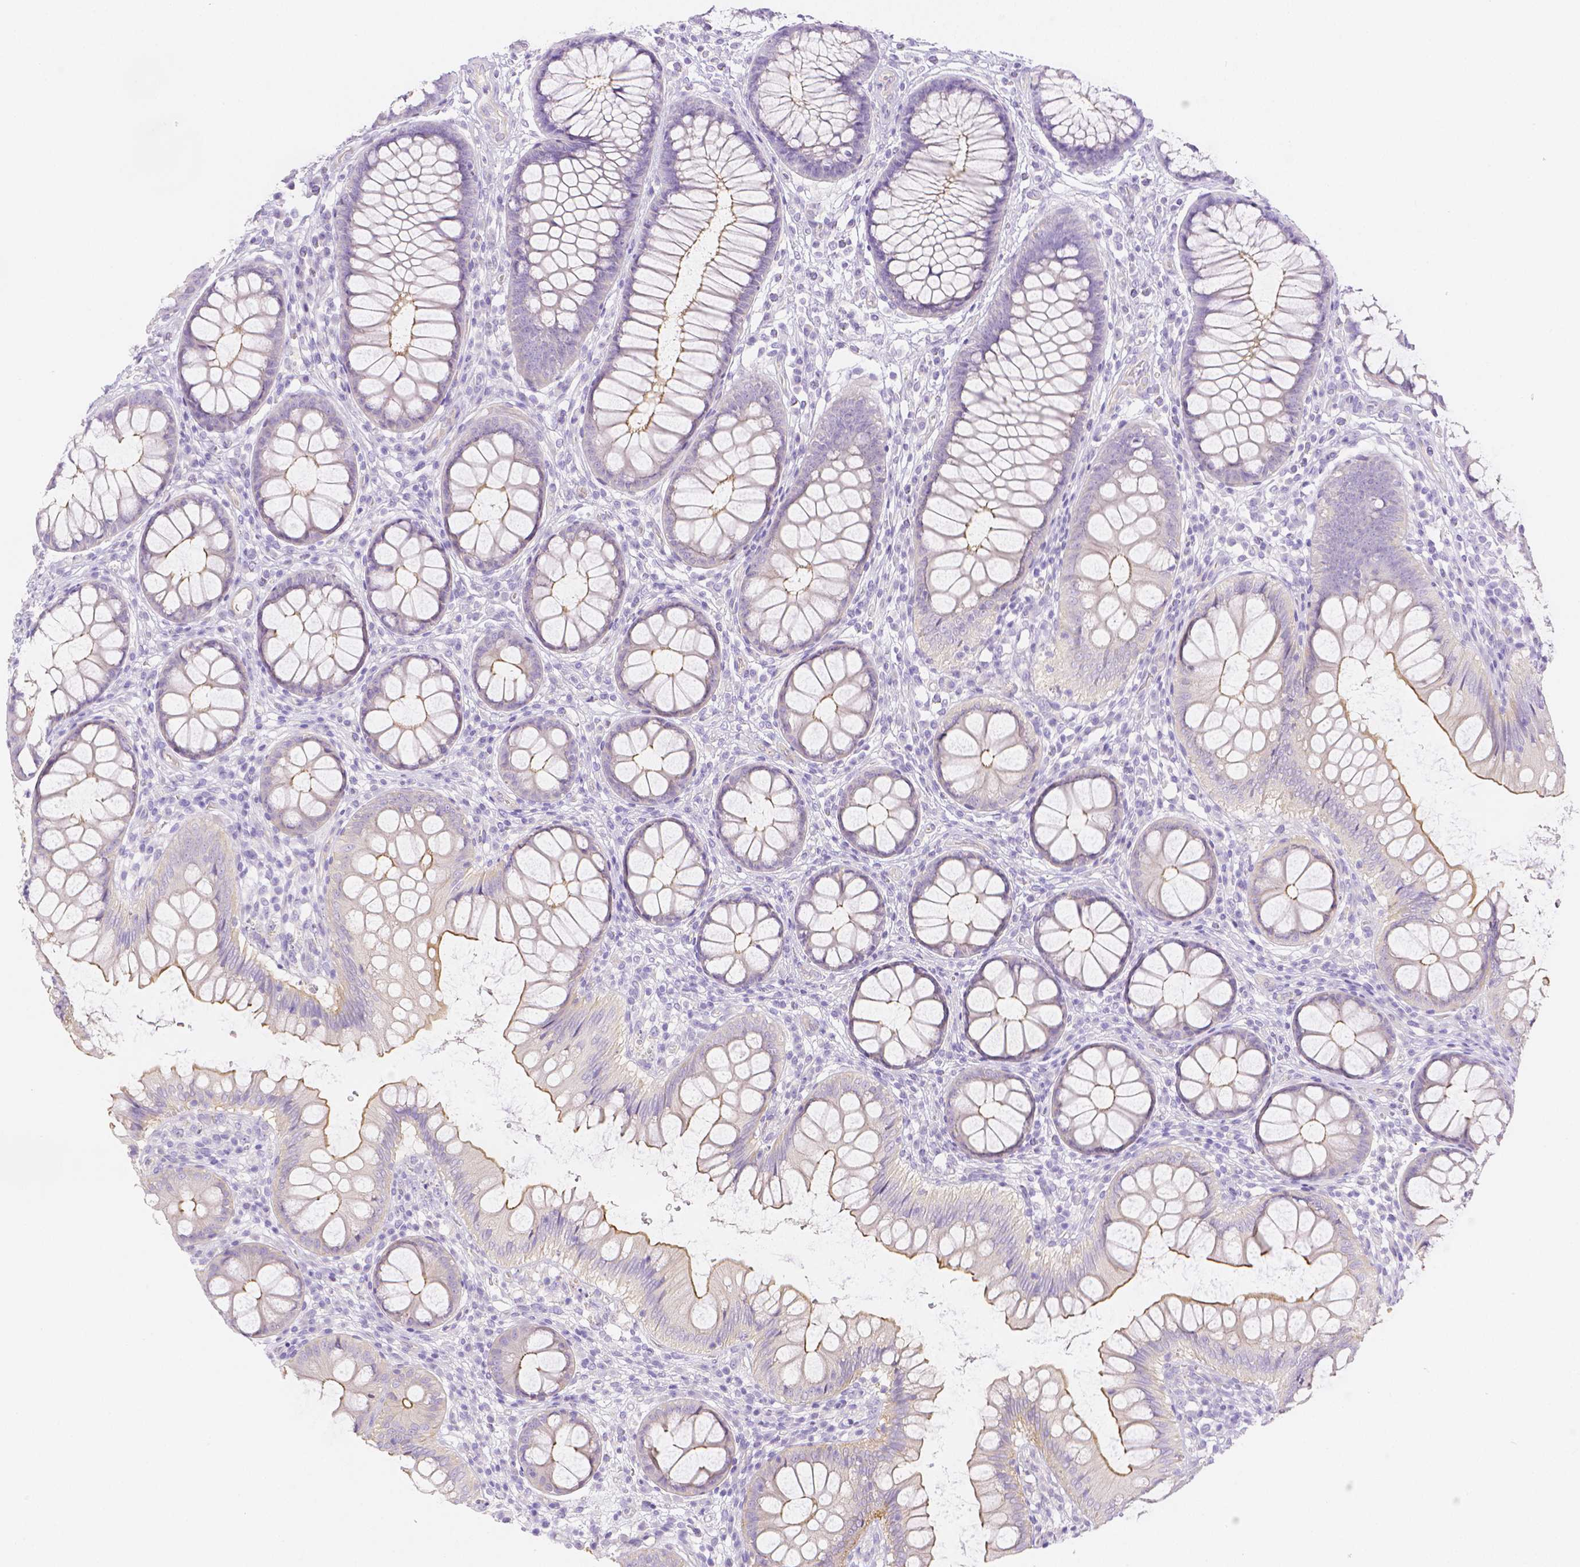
{"staining": {"intensity": "moderate", "quantity": "<25%", "location": "cytoplasmic/membranous"}, "tissue": "colon", "cell_type": "Glandular cells", "image_type": "normal", "snomed": [{"axis": "morphology", "description": "Normal tissue, NOS"}, {"axis": "morphology", "description": "Adenoma, NOS"}, {"axis": "topography", "description": "Soft tissue"}, {"axis": "topography", "description": "Colon"}], "caption": "Immunohistochemistry histopathology image of unremarkable colon stained for a protein (brown), which displays low levels of moderate cytoplasmic/membranous positivity in about <25% of glandular cells.", "gene": "SLC27A5", "patient": {"sex": "male", "age": 47}}